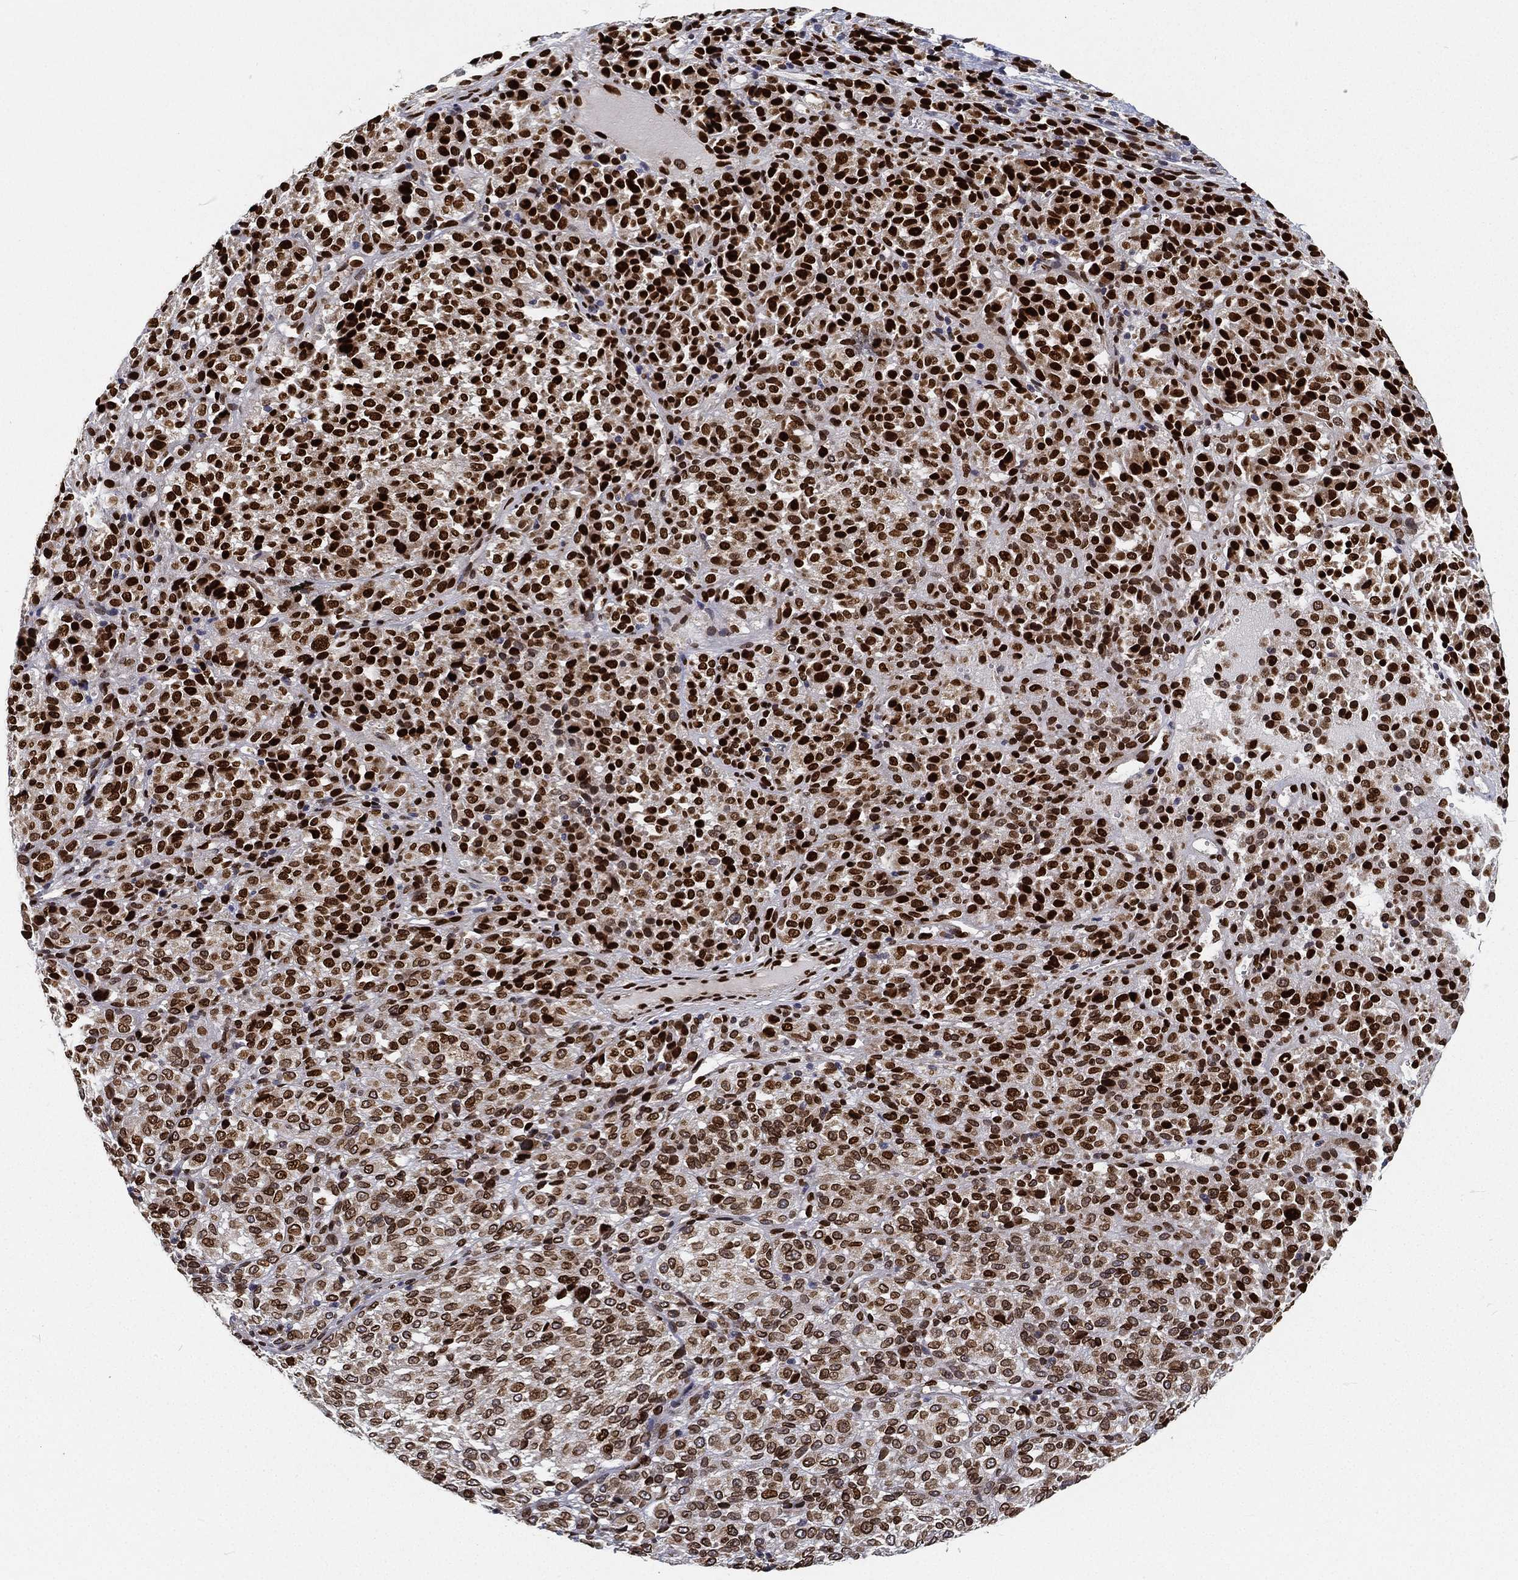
{"staining": {"intensity": "strong", "quantity": ">75%", "location": "cytoplasmic/membranous,nuclear"}, "tissue": "melanoma", "cell_type": "Tumor cells", "image_type": "cancer", "snomed": [{"axis": "morphology", "description": "Malignant melanoma, Metastatic site"}, {"axis": "topography", "description": "Brain"}], "caption": "The photomicrograph reveals staining of melanoma, revealing strong cytoplasmic/membranous and nuclear protein expression (brown color) within tumor cells.", "gene": "PALB2", "patient": {"sex": "female", "age": 56}}